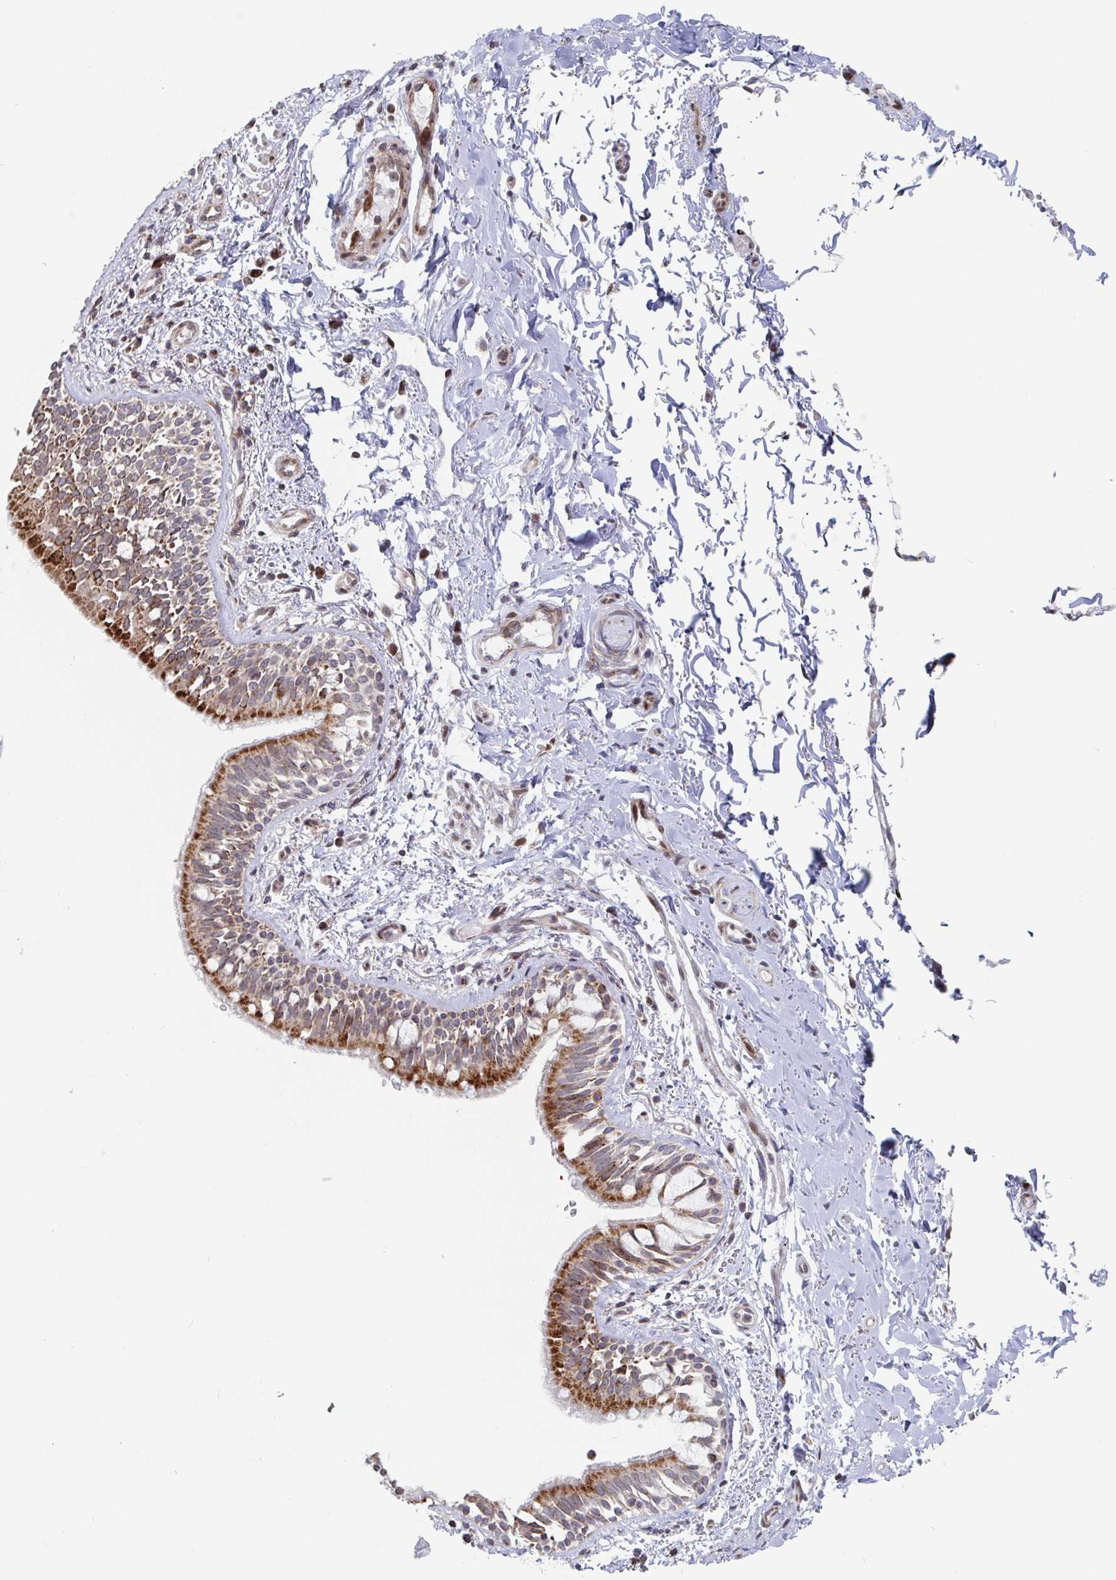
{"staining": {"intensity": "strong", "quantity": ">75%", "location": "cytoplasmic/membranous"}, "tissue": "bronchus", "cell_type": "Respiratory epithelial cells", "image_type": "normal", "snomed": [{"axis": "morphology", "description": "Normal tissue, NOS"}, {"axis": "topography", "description": "Lymph node"}, {"axis": "topography", "description": "Cartilage tissue"}, {"axis": "topography", "description": "Bronchus"}], "caption": "Protein staining of unremarkable bronchus reveals strong cytoplasmic/membranous expression in approximately >75% of respiratory epithelial cells. The staining was performed using DAB to visualize the protein expression in brown, while the nuclei were stained in blue with hematoxylin (Magnification: 20x).", "gene": "STARD8", "patient": {"sex": "female", "age": 70}}